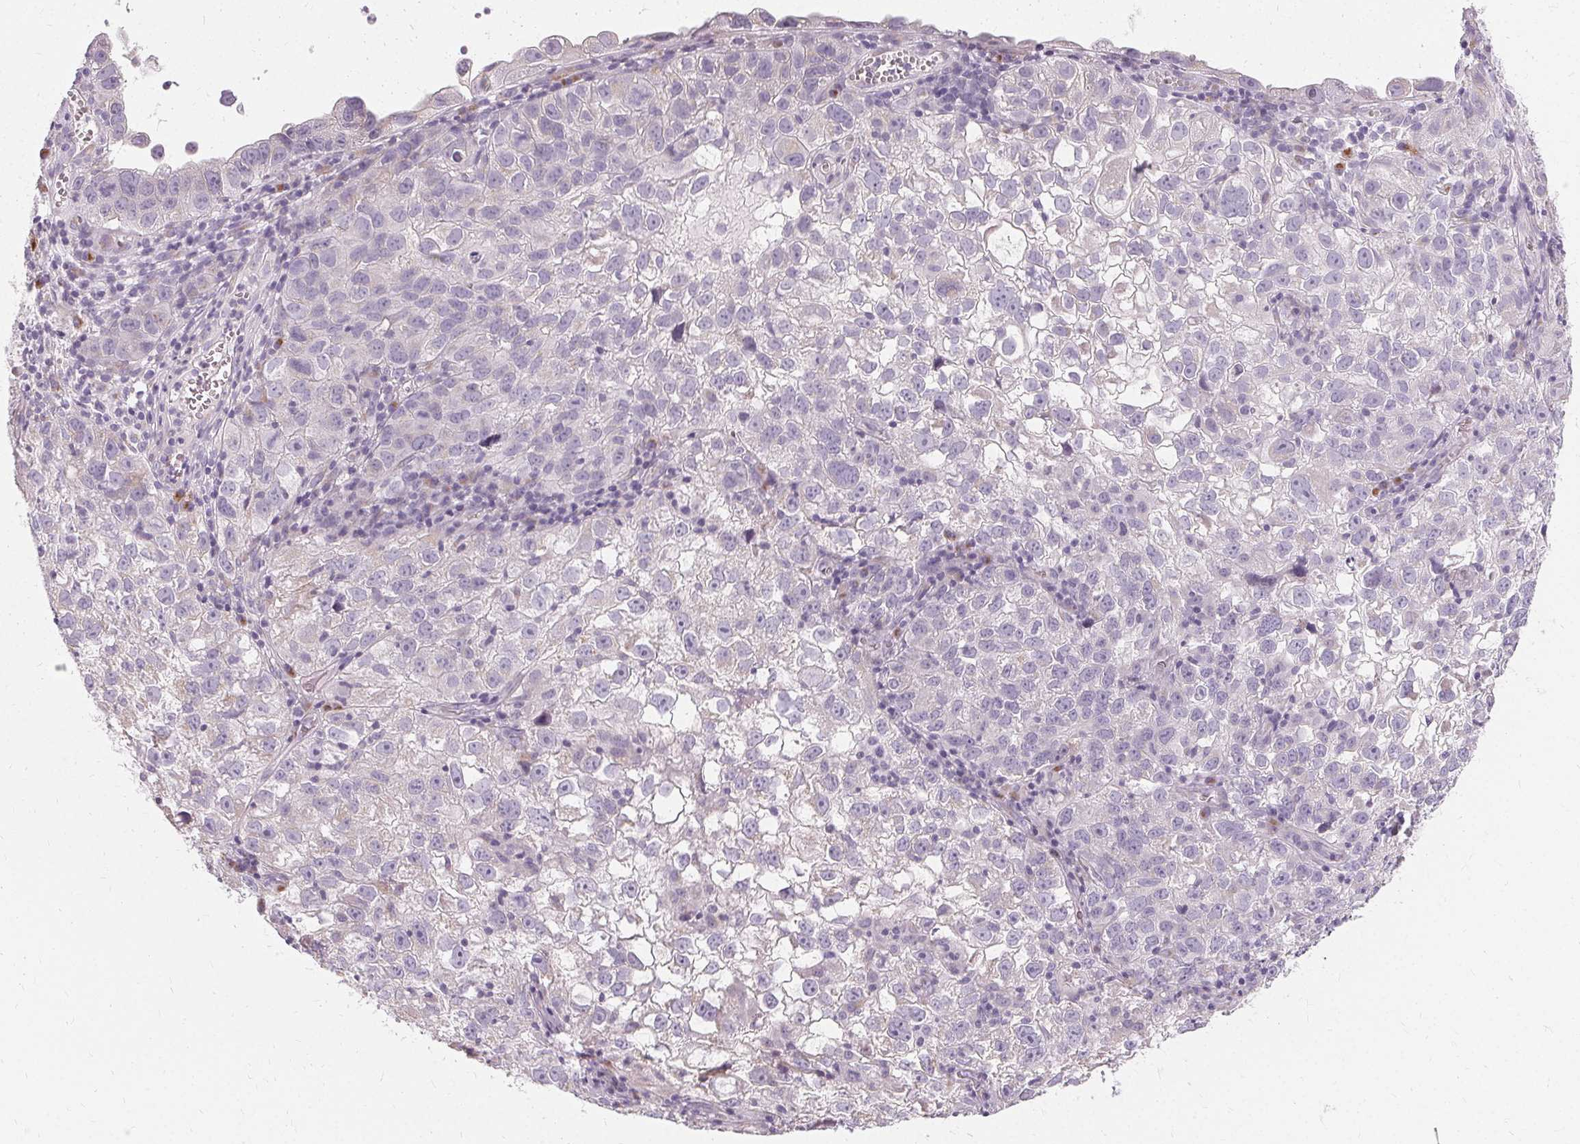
{"staining": {"intensity": "negative", "quantity": "none", "location": "none"}, "tissue": "cervical cancer", "cell_type": "Tumor cells", "image_type": "cancer", "snomed": [{"axis": "morphology", "description": "Squamous cell carcinoma, NOS"}, {"axis": "topography", "description": "Cervix"}], "caption": "Immunohistochemistry histopathology image of neoplastic tissue: human cervical squamous cell carcinoma stained with DAB demonstrates no significant protein expression in tumor cells. (DAB (3,3'-diaminobenzidine) IHC with hematoxylin counter stain).", "gene": "FCRL3", "patient": {"sex": "female", "age": 55}}